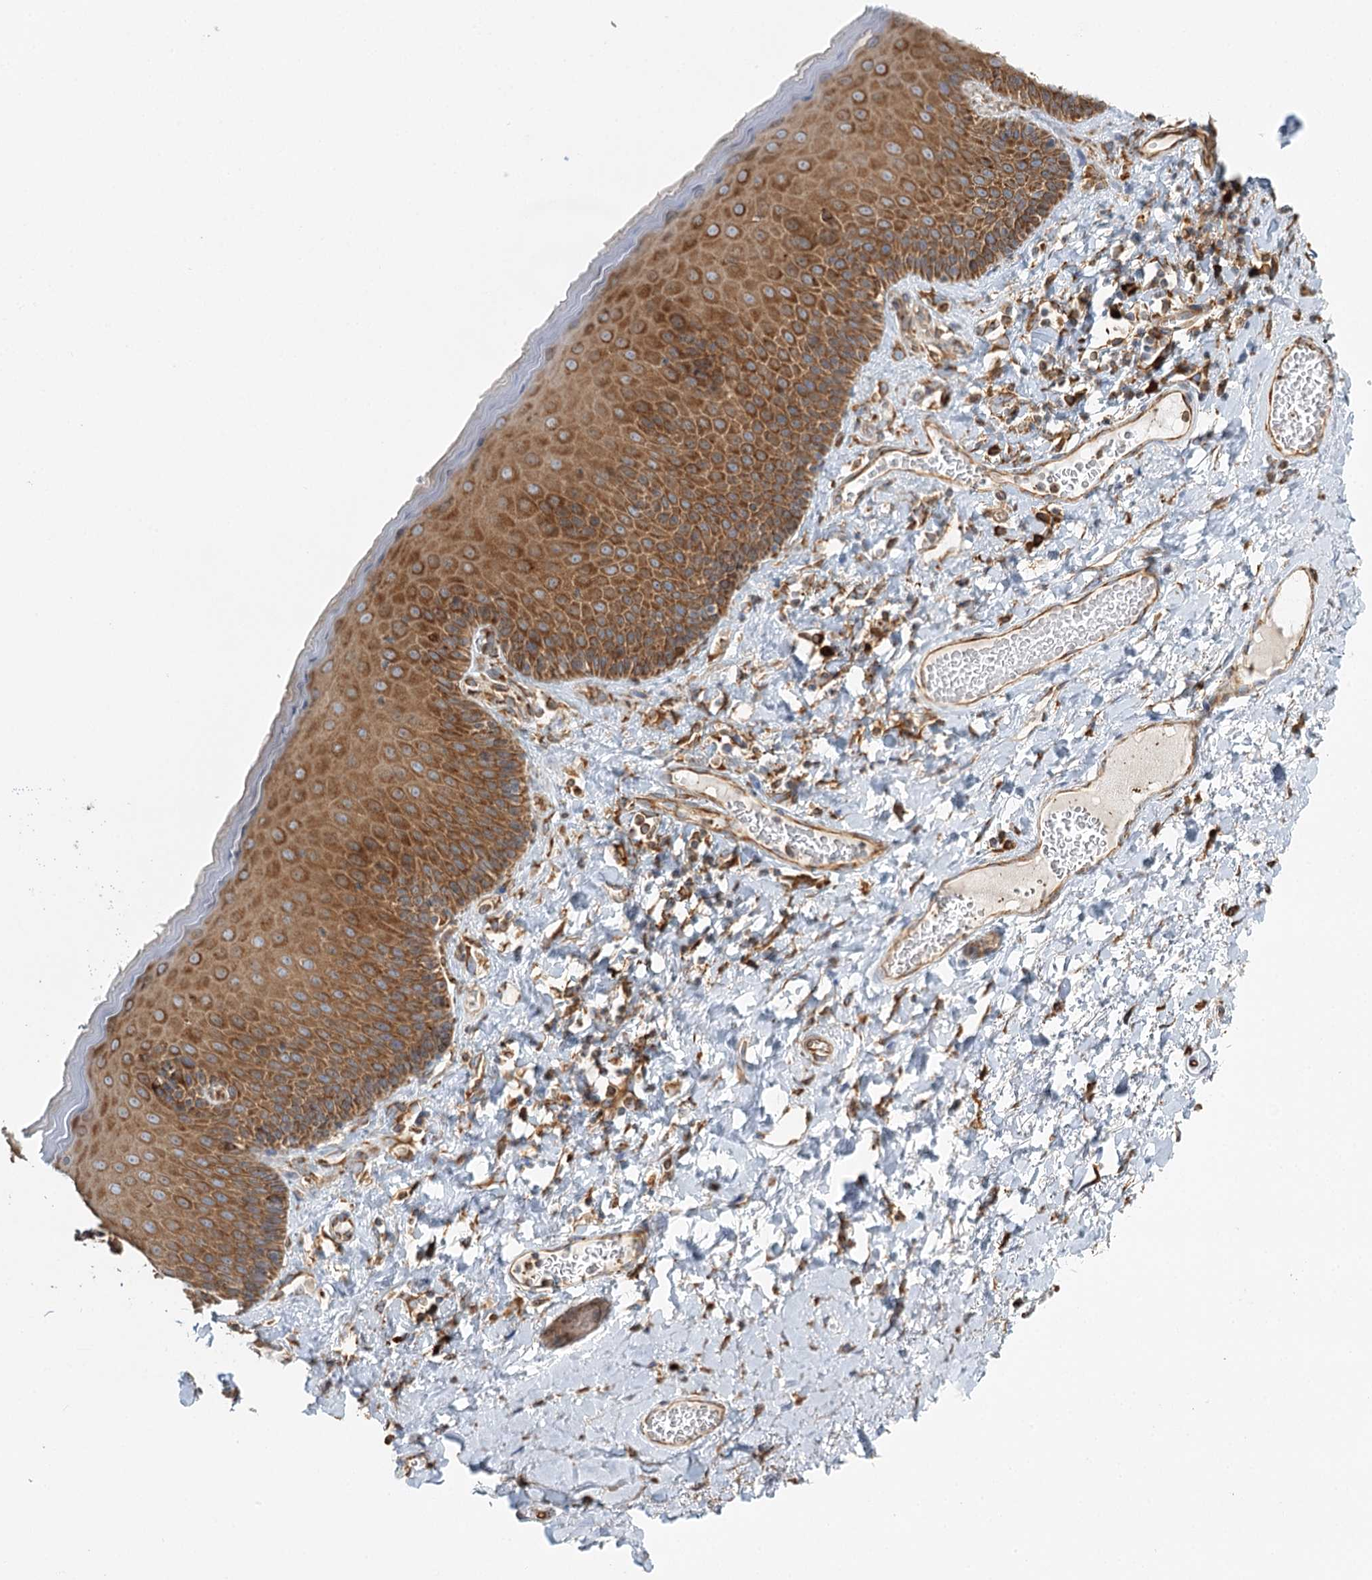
{"staining": {"intensity": "strong", "quantity": ">75%", "location": "cytoplasmic/membranous"}, "tissue": "skin", "cell_type": "Epidermal cells", "image_type": "normal", "snomed": [{"axis": "morphology", "description": "Normal tissue, NOS"}, {"axis": "topography", "description": "Anal"}], "caption": "IHC of normal skin shows high levels of strong cytoplasmic/membranous staining in about >75% of epidermal cells. The protein is shown in brown color, while the nuclei are stained blue.", "gene": "TAS1R1", "patient": {"sex": "male", "age": 69}}